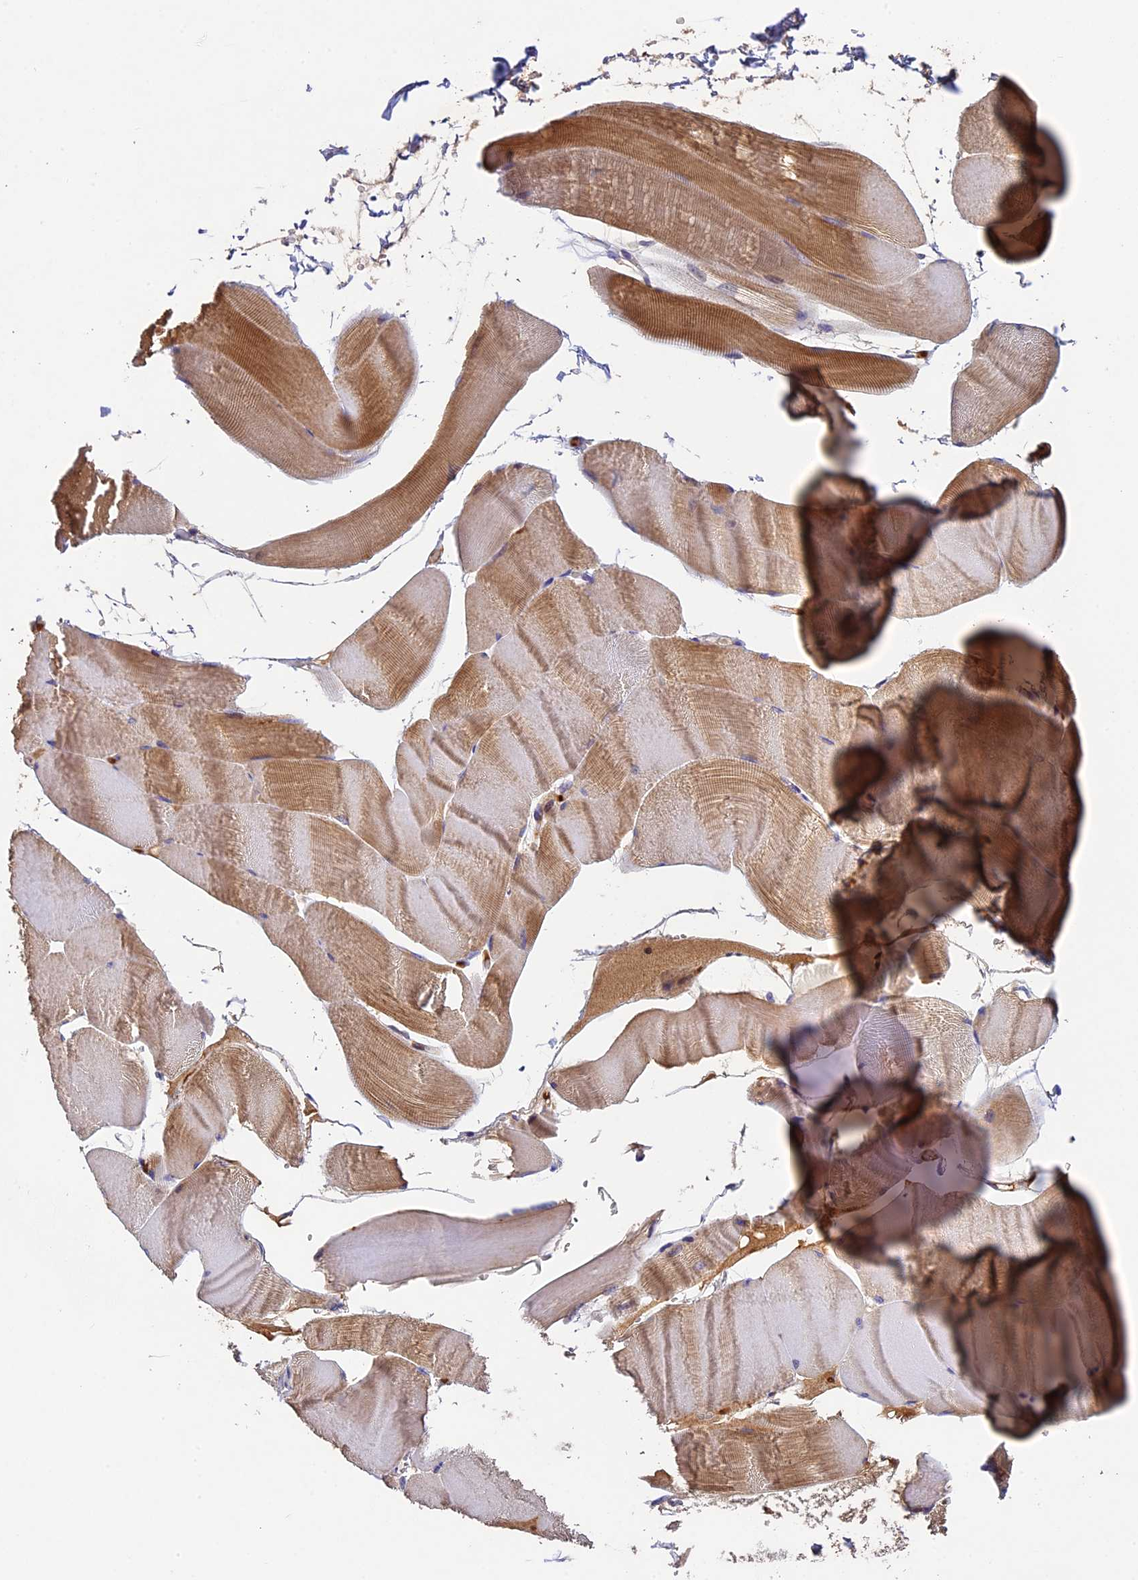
{"staining": {"intensity": "moderate", "quantity": ">75%", "location": "cytoplasmic/membranous"}, "tissue": "skeletal muscle", "cell_type": "Myocytes", "image_type": "normal", "snomed": [{"axis": "morphology", "description": "Normal tissue, NOS"}, {"axis": "morphology", "description": "Basal cell carcinoma"}, {"axis": "topography", "description": "Skeletal muscle"}], "caption": "Human skeletal muscle stained with a brown dye displays moderate cytoplasmic/membranous positive staining in about >75% of myocytes.", "gene": "OCEL1", "patient": {"sex": "female", "age": 64}}